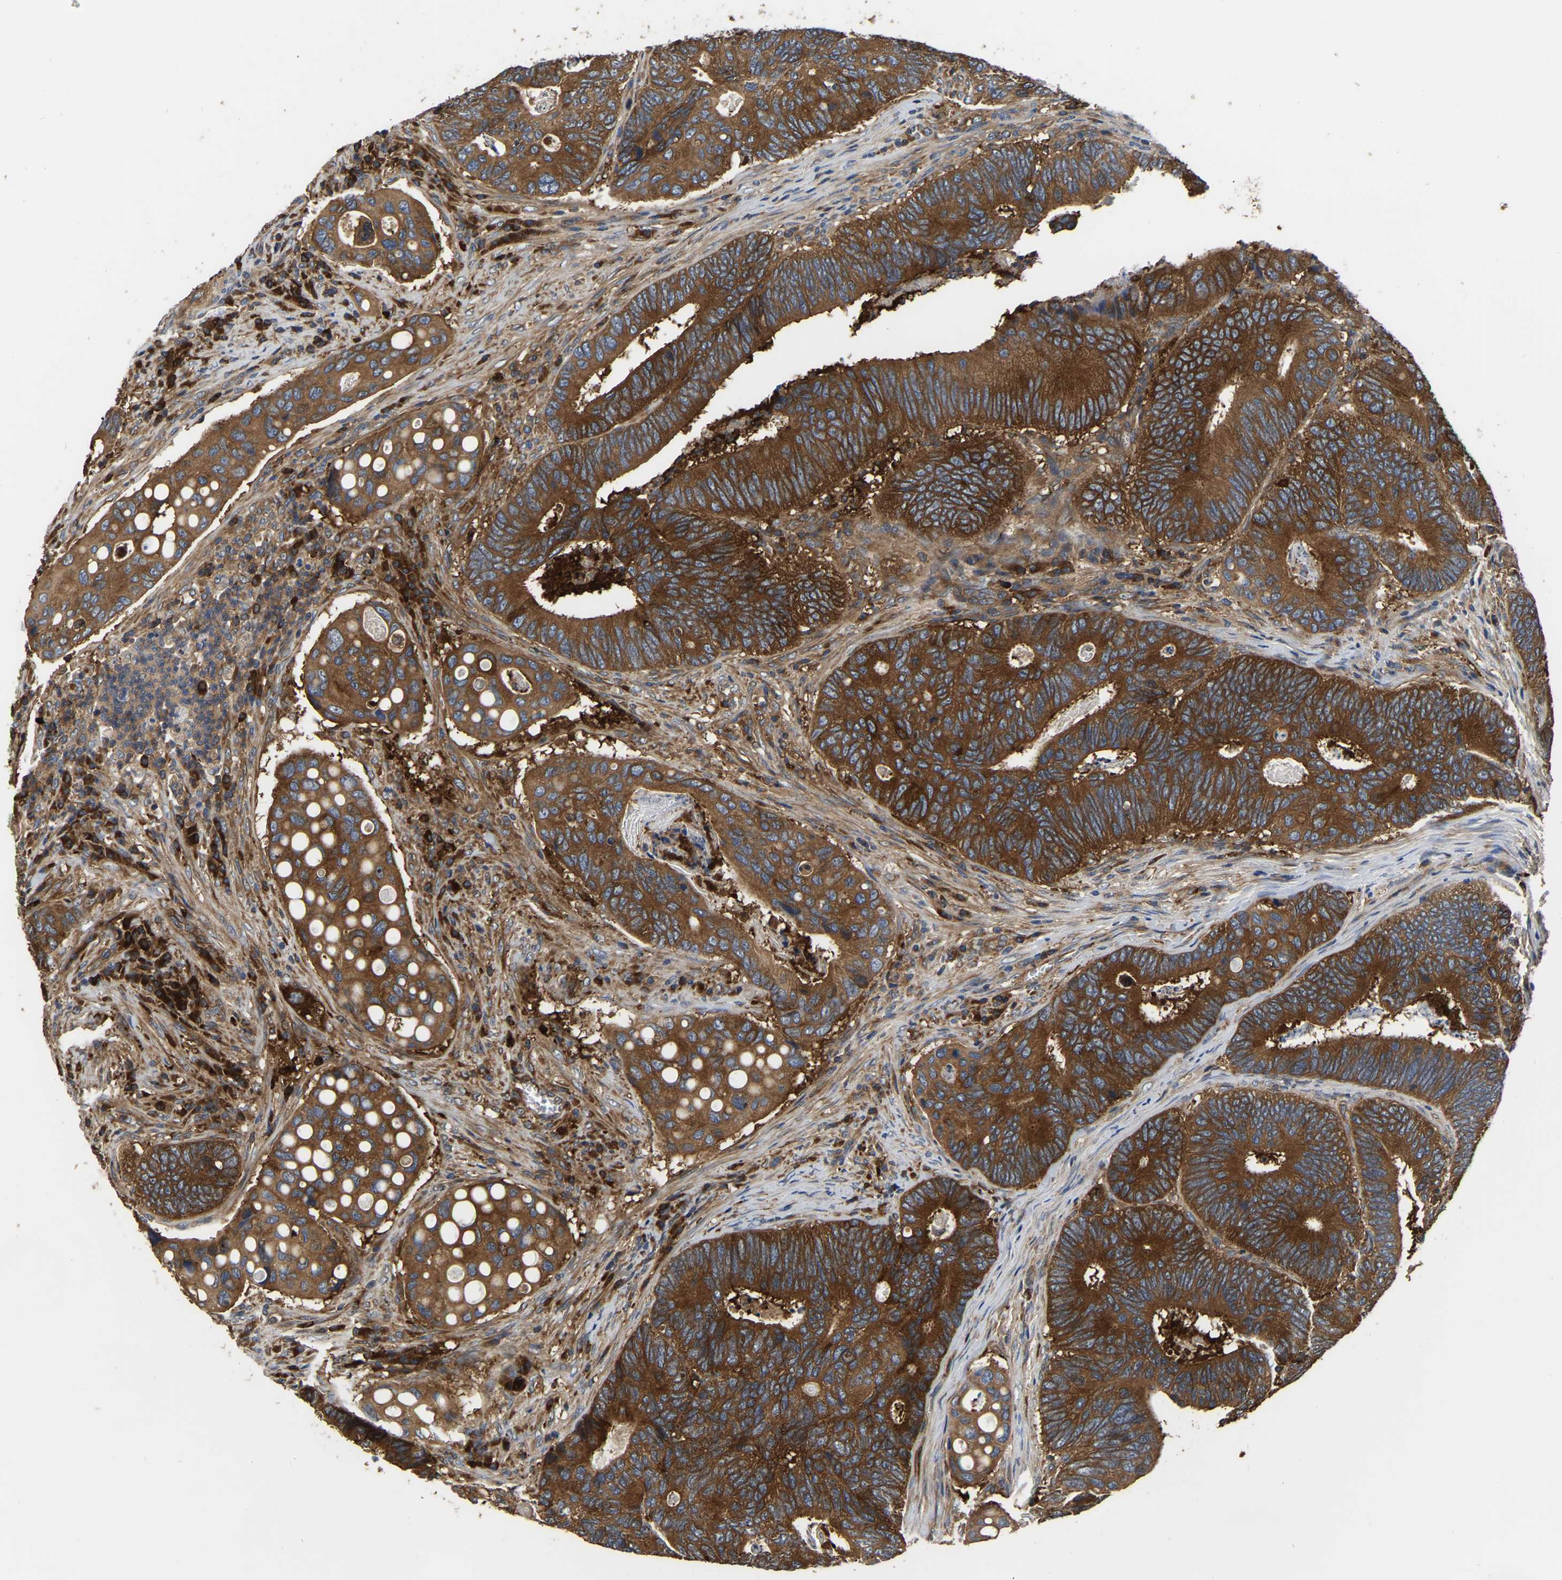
{"staining": {"intensity": "strong", "quantity": ">75%", "location": "cytoplasmic/membranous"}, "tissue": "colorectal cancer", "cell_type": "Tumor cells", "image_type": "cancer", "snomed": [{"axis": "morphology", "description": "Inflammation, NOS"}, {"axis": "morphology", "description": "Adenocarcinoma, NOS"}, {"axis": "topography", "description": "Colon"}], "caption": "A photomicrograph of colorectal adenocarcinoma stained for a protein demonstrates strong cytoplasmic/membranous brown staining in tumor cells. The staining was performed using DAB (3,3'-diaminobenzidine), with brown indicating positive protein expression. Nuclei are stained blue with hematoxylin.", "gene": "GARS1", "patient": {"sex": "male", "age": 72}}